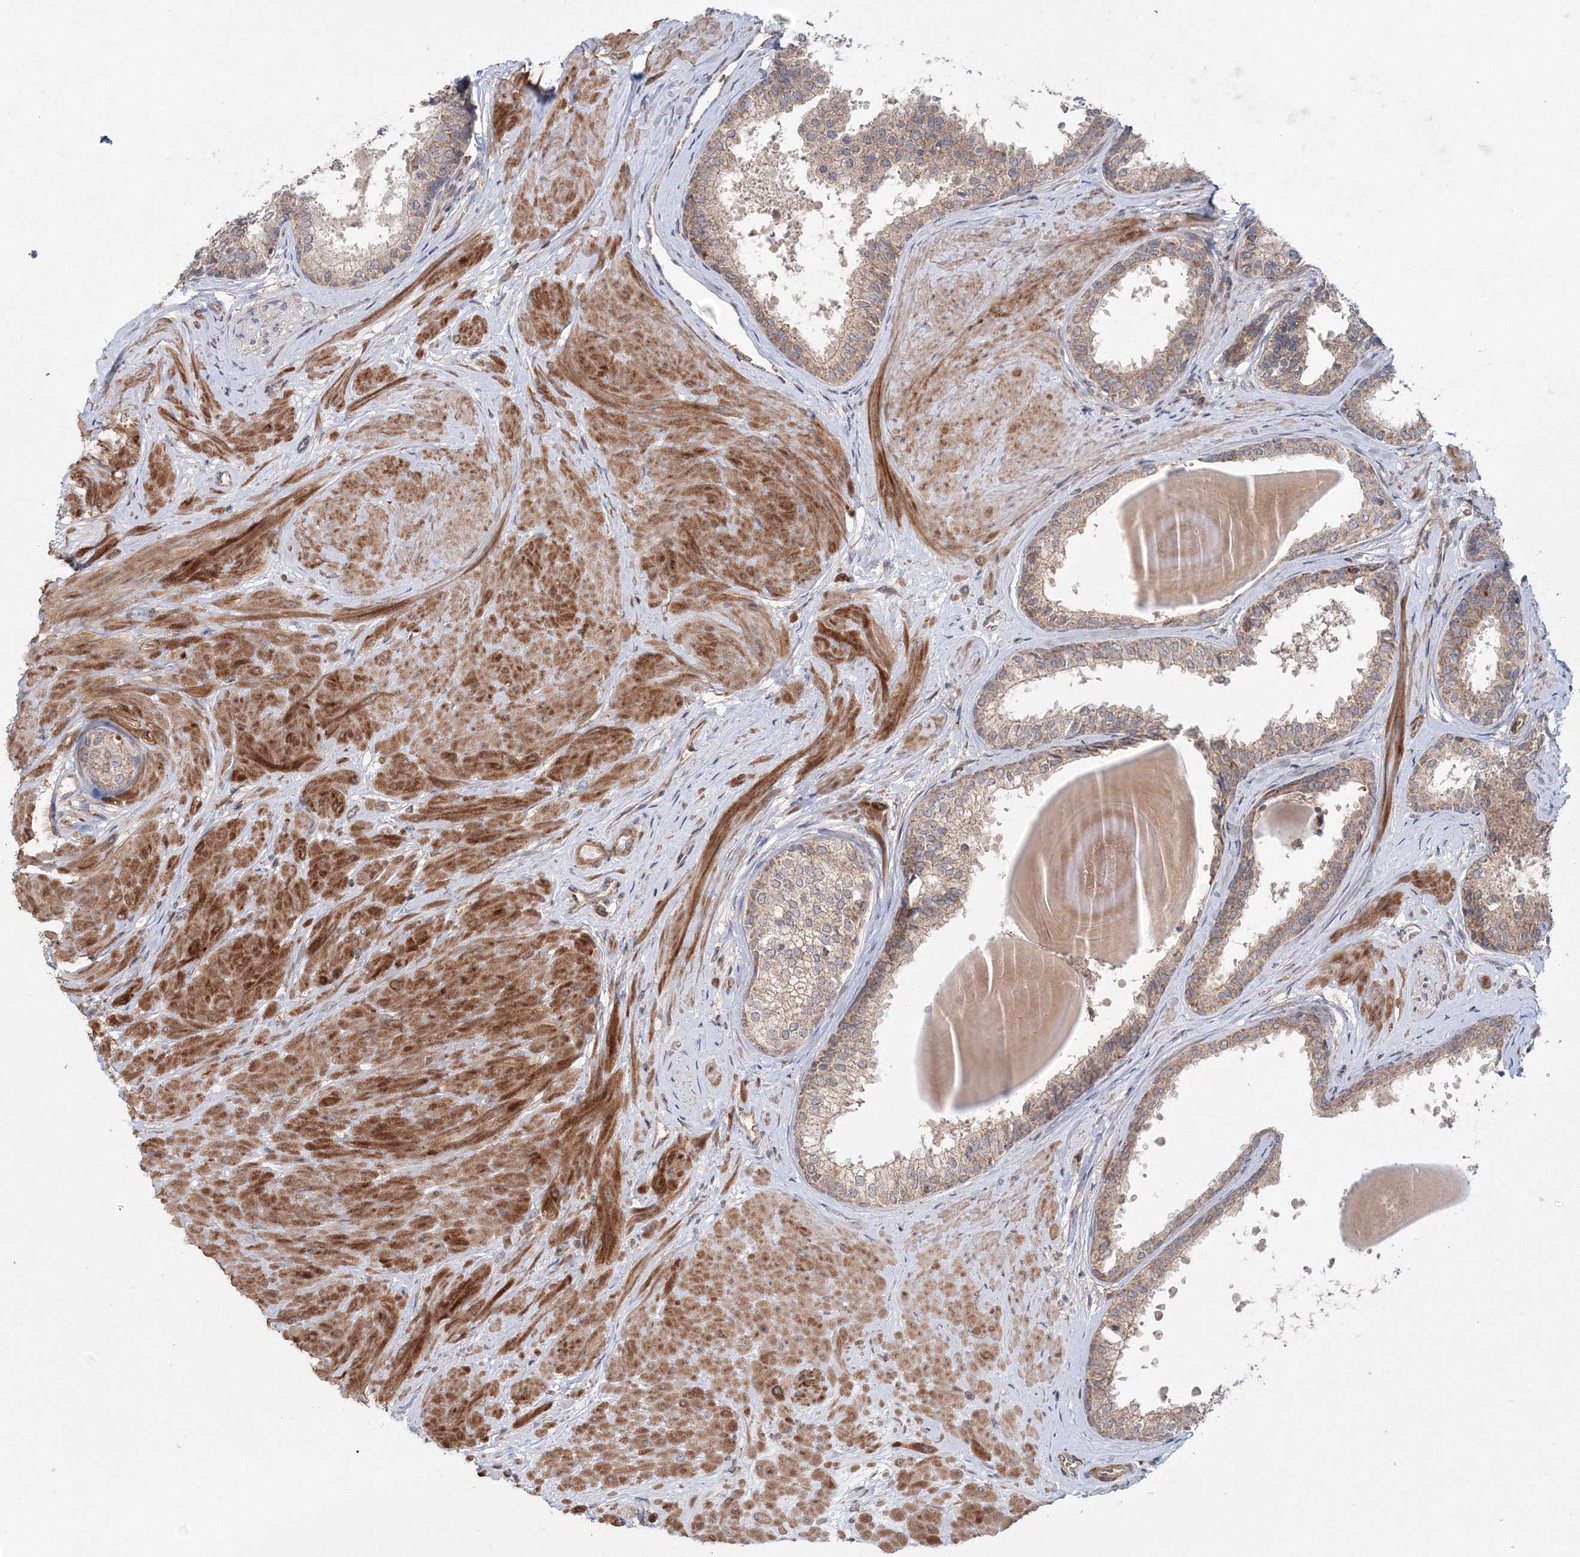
{"staining": {"intensity": "weak", "quantity": ">75%", "location": "cytoplasmic/membranous"}, "tissue": "prostate", "cell_type": "Glandular cells", "image_type": "normal", "snomed": [{"axis": "morphology", "description": "Normal tissue, NOS"}, {"axis": "topography", "description": "Prostate"}], "caption": "Prostate stained with DAB immunohistochemistry displays low levels of weak cytoplasmic/membranous expression in about >75% of glandular cells. (Stains: DAB in brown, nuclei in blue, Microscopy: brightfield microscopy at high magnification).", "gene": "NOA1", "patient": {"sex": "male", "age": 48}}